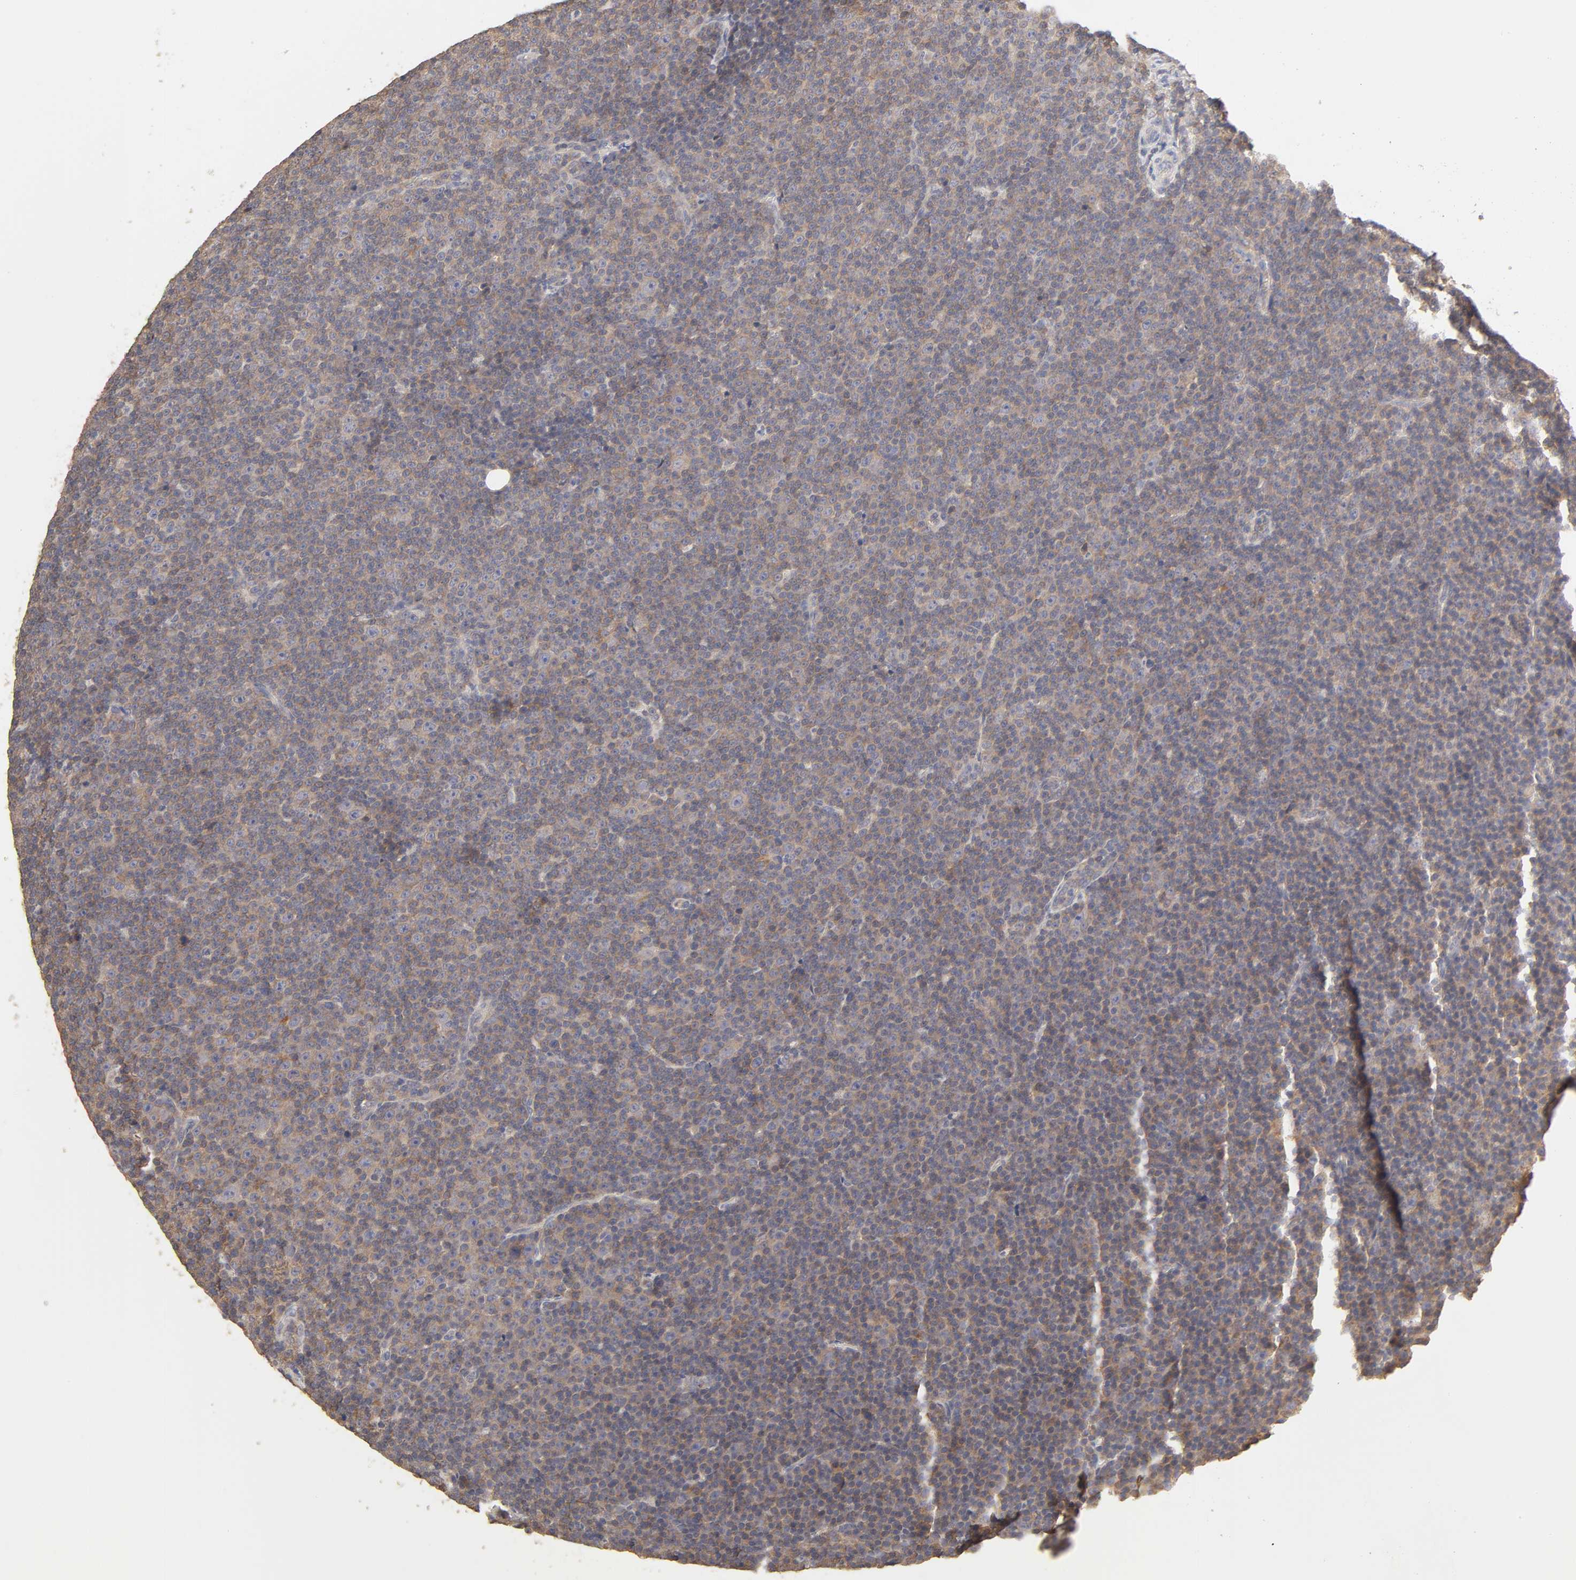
{"staining": {"intensity": "negative", "quantity": "none", "location": "none"}, "tissue": "lymphoma", "cell_type": "Tumor cells", "image_type": "cancer", "snomed": [{"axis": "morphology", "description": "Malignant lymphoma, non-Hodgkin's type, Low grade"}, {"axis": "topography", "description": "Lymph node"}], "caption": "Immunohistochemistry micrograph of low-grade malignant lymphoma, non-Hodgkin's type stained for a protein (brown), which demonstrates no expression in tumor cells.", "gene": "AP1G2", "patient": {"sex": "female", "age": 67}}